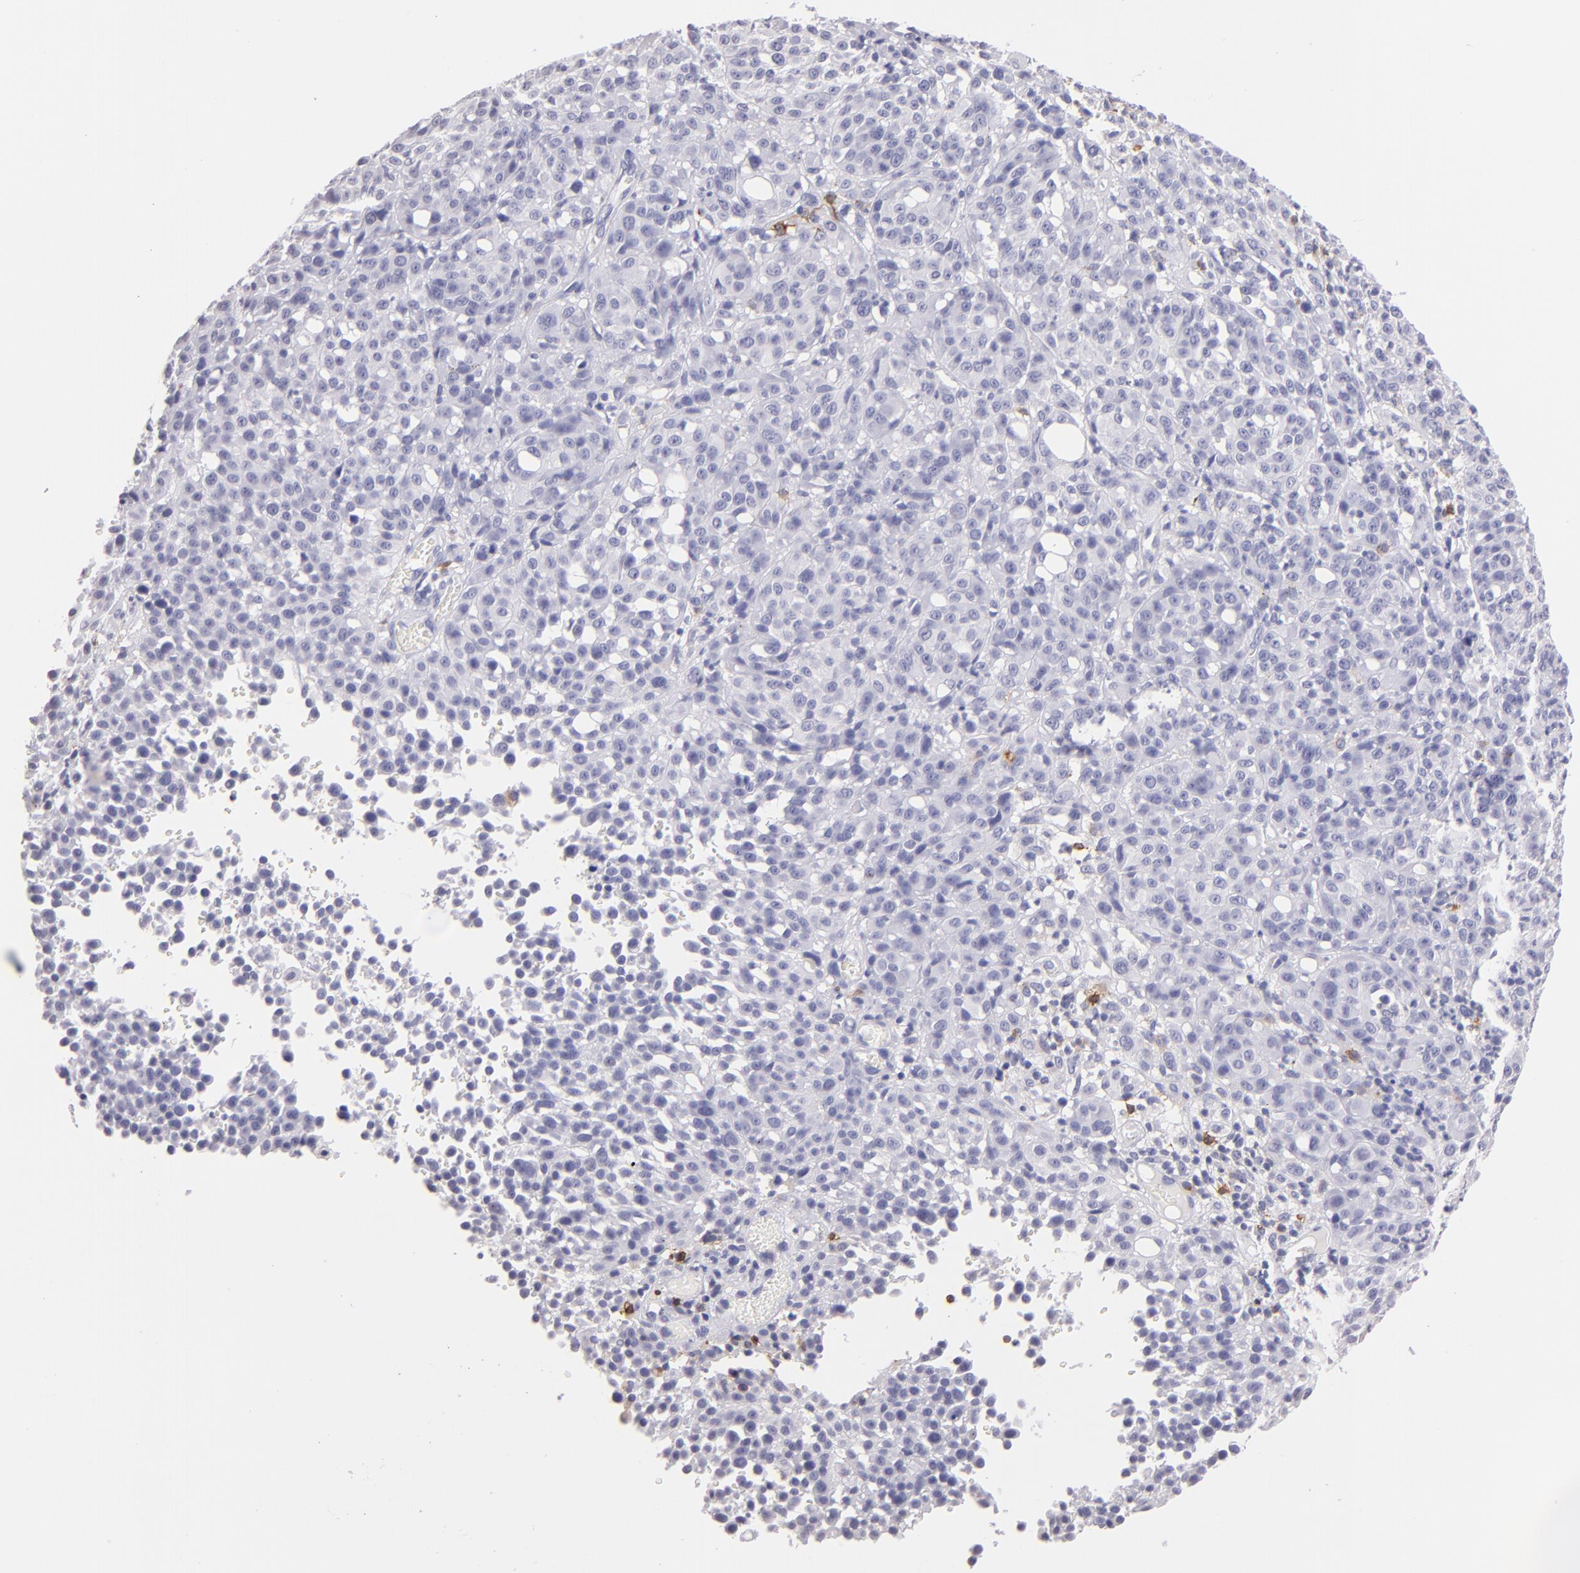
{"staining": {"intensity": "negative", "quantity": "none", "location": "none"}, "tissue": "melanoma", "cell_type": "Tumor cells", "image_type": "cancer", "snomed": [{"axis": "morphology", "description": "Malignant melanoma, NOS"}, {"axis": "topography", "description": "Skin"}], "caption": "A photomicrograph of human melanoma is negative for staining in tumor cells. The staining was performed using DAB to visualize the protein expression in brown, while the nuclei were stained in blue with hematoxylin (Magnification: 20x).", "gene": "IL2RA", "patient": {"sex": "female", "age": 49}}